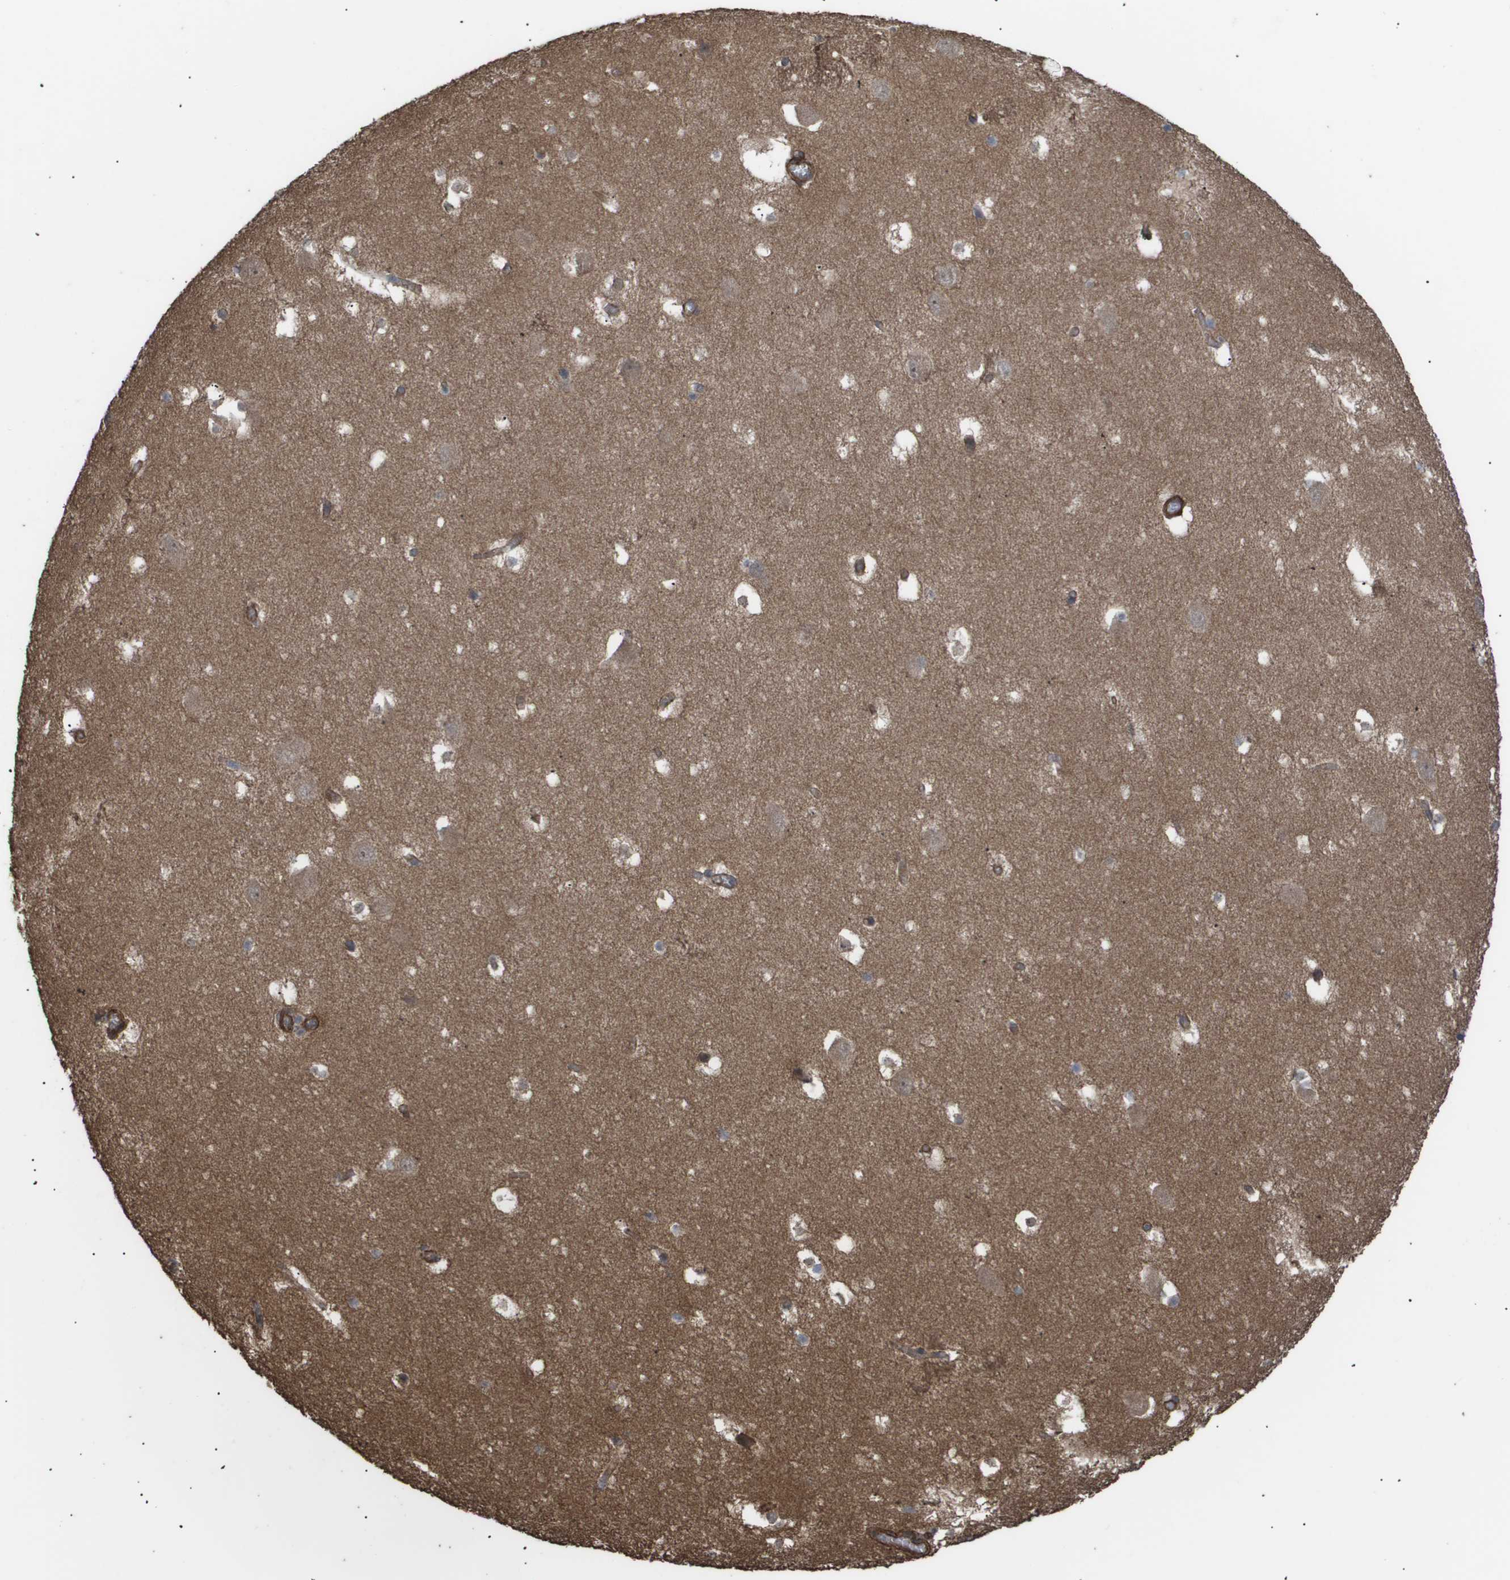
{"staining": {"intensity": "moderate", "quantity": "<25%", "location": "cytoplasmic/membranous"}, "tissue": "hippocampus", "cell_type": "Glial cells", "image_type": "normal", "snomed": [{"axis": "morphology", "description": "Normal tissue, NOS"}, {"axis": "topography", "description": "Hippocampus"}], "caption": "Protein expression analysis of normal human hippocampus reveals moderate cytoplasmic/membranous staining in approximately <25% of glial cells. The protein is shown in brown color, while the nuclei are stained blue.", "gene": "CUL5", "patient": {"sex": "male", "age": 45}}